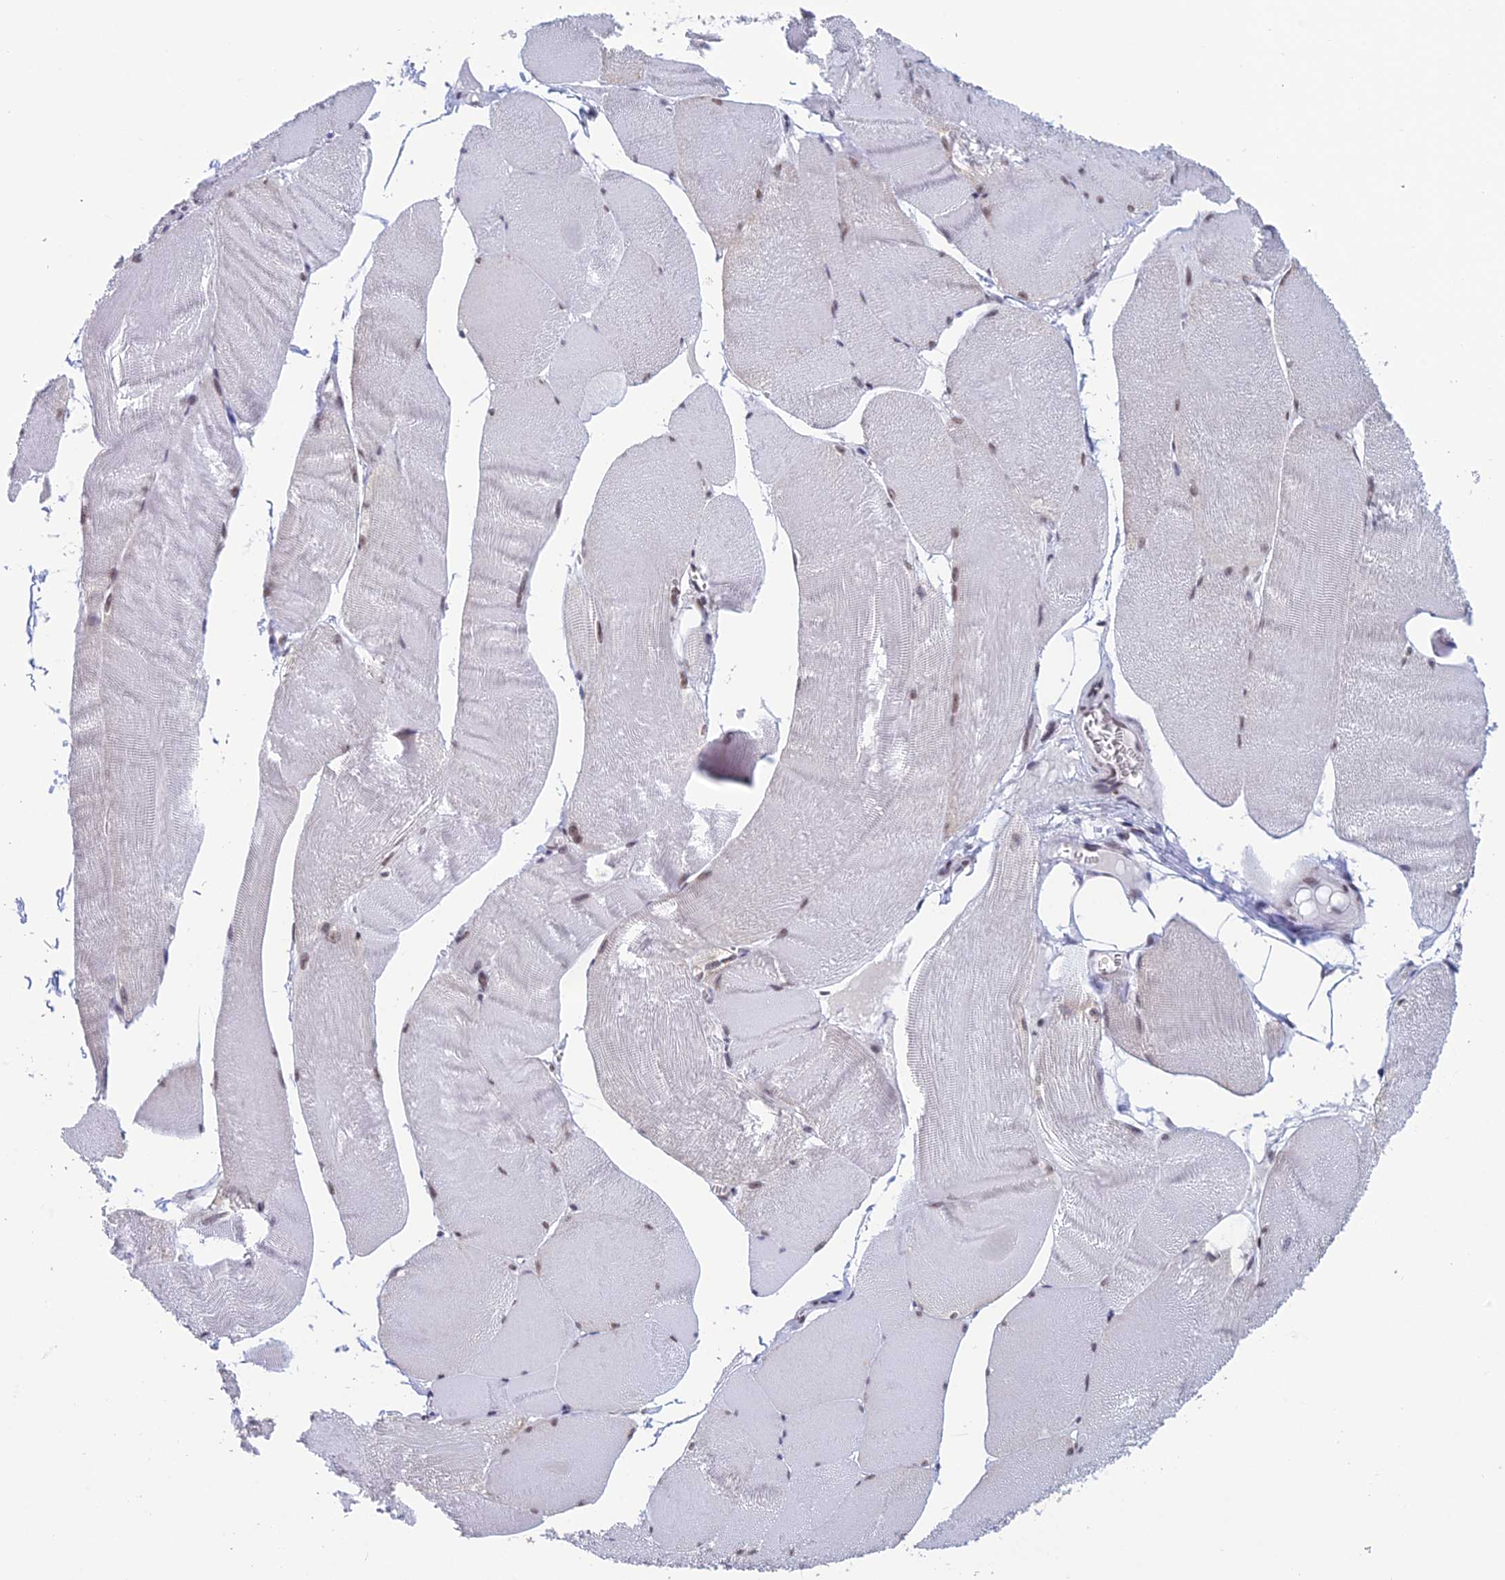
{"staining": {"intensity": "moderate", "quantity": "<25%", "location": "nuclear"}, "tissue": "skeletal muscle", "cell_type": "Myocytes", "image_type": "normal", "snomed": [{"axis": "morphology", "description": "Normal tissue, NOS"}, {"axis": "morphology", "description": "Basal cell carcinoma"}, {"axis": "topography", "description": "Skeletal muscle"}], "caption": "Brown immunohistochemical staining in benign human skeletal muscle reveals moderate nuclear expression in approximately <25% of myocytes.", "gene": "NABP2", "patient": {"sex": "female", "age": 64}}